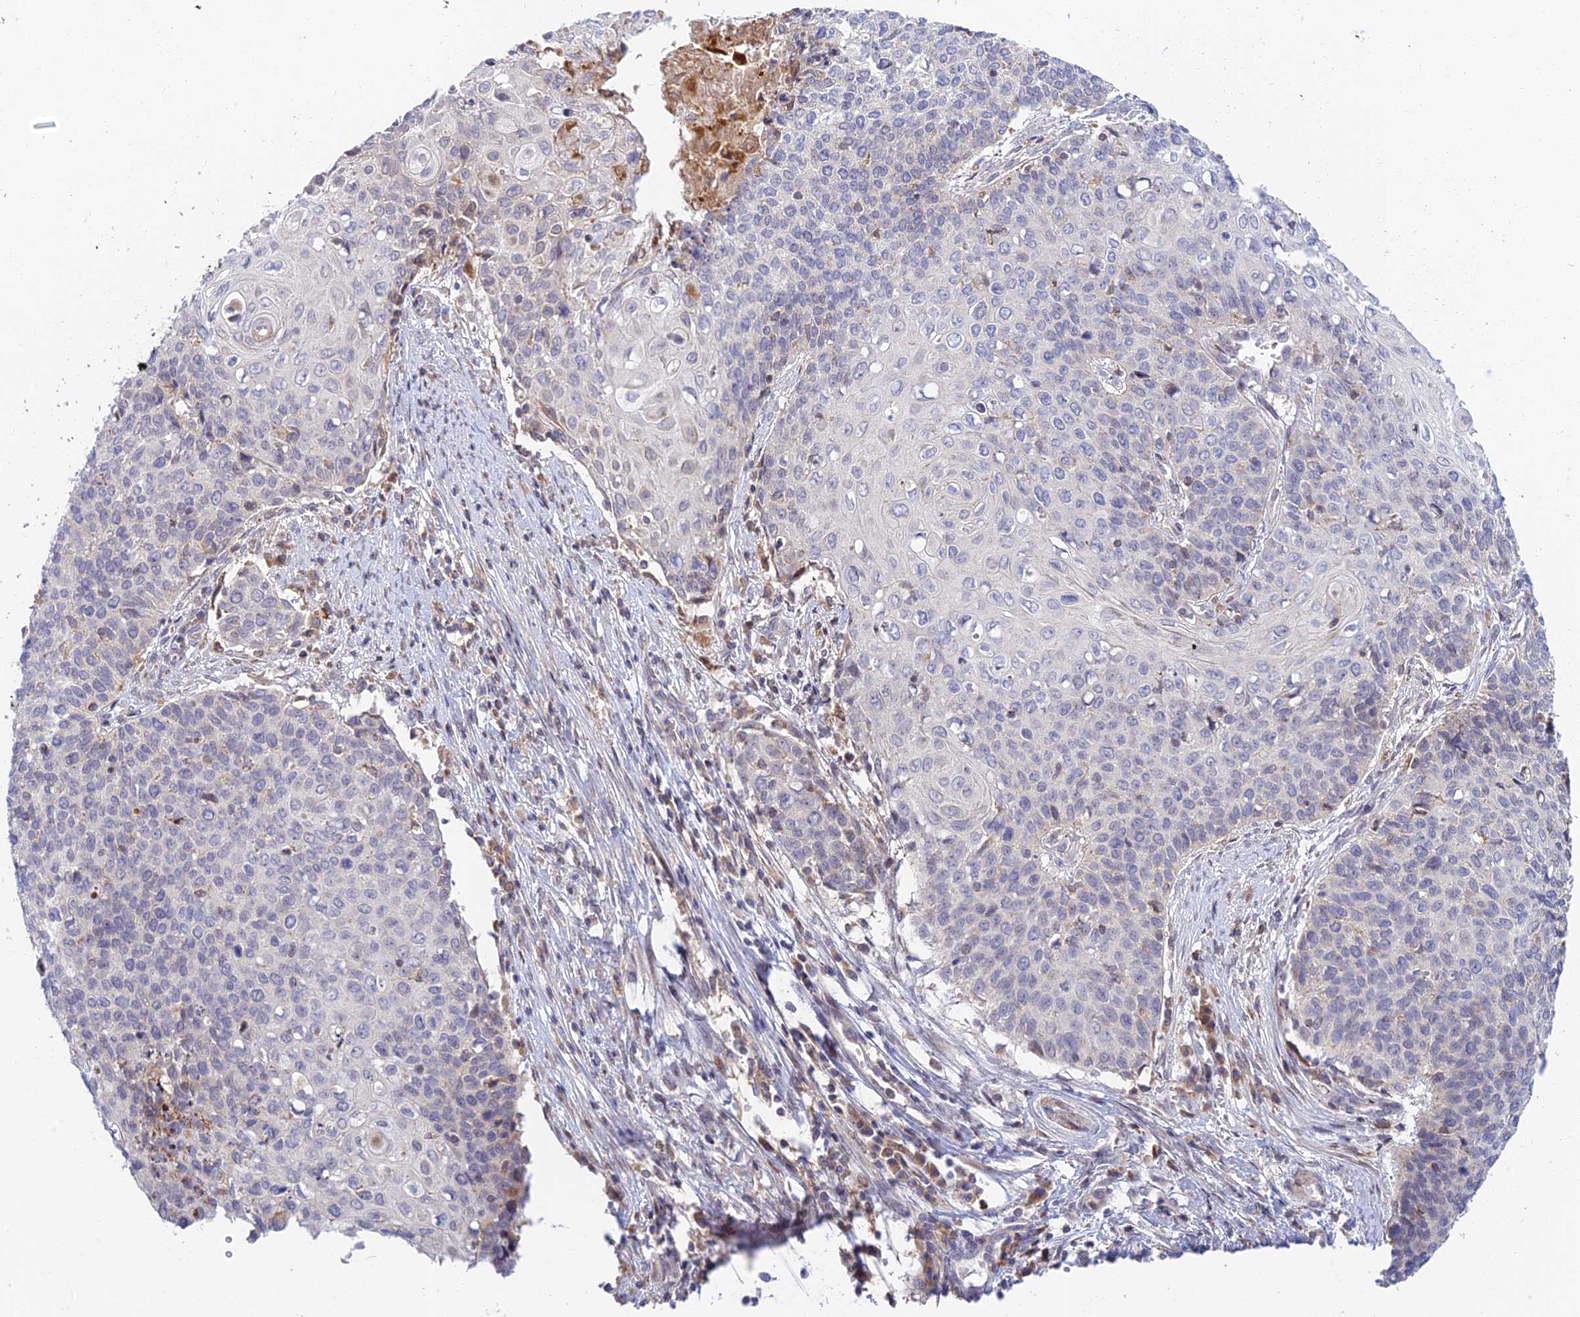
{"staining": {"intensity": "negative", "quantity": "none", "location": "none"}, "tissue": "cervical cancer", "cell_type": "Tumor cells", "image_type": "cancer", "snomed": [{"axis": "morphology", "description": "Squamous cell carcinoma, NOS"}, {"axis": "topography", "description": "Cervix"}], "caption": "Immunohistochemistry (IHC) of cervical squamous cell carcinoma reveals no staining in tumor cells.", "gene": "FUOM", "patient": {"sex": "female", "age": 39}}